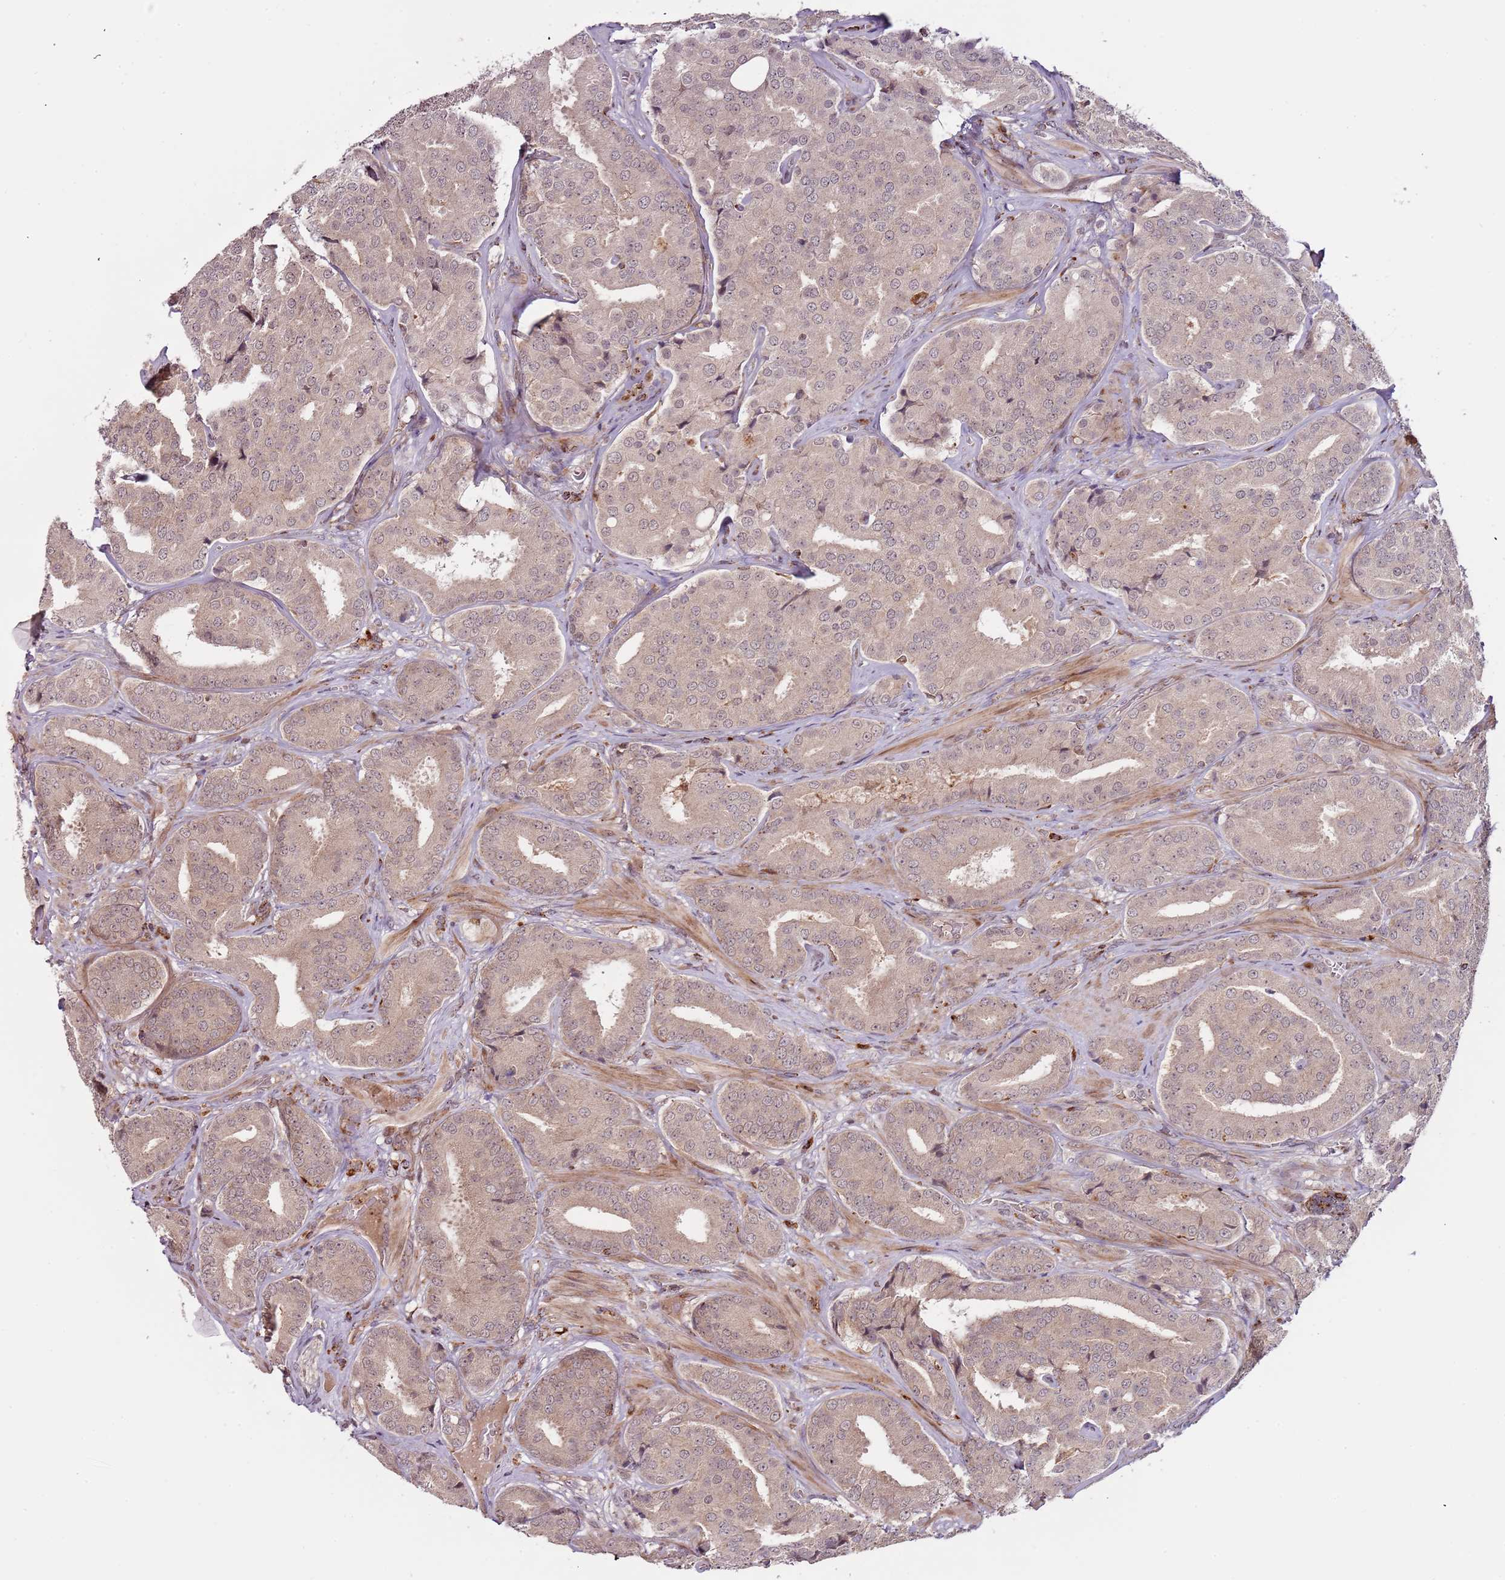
{"staining": {"intensity": "weak", "quantity": "25%-75%", "location": "cytoplasmic/membranous"}, "tissue": "prostate cancer", "cell_type": "Tumor cells", "image_type": "cancer", "snomed": [{"axis": "morphology", "description": "Adenocarcinoma, High grade"}, {"axis": "topography", "description": "Prostate"}], "caption": "Brown immunohistochemical staining in human adenocarcinoma (high-grade) (prostate) exhibits weak cytoplasmic/membranous positivity in approximately 25%-75% of tumor cells.", "gene": "ULK3", "patient": {"sex": "male", "age": 63}}